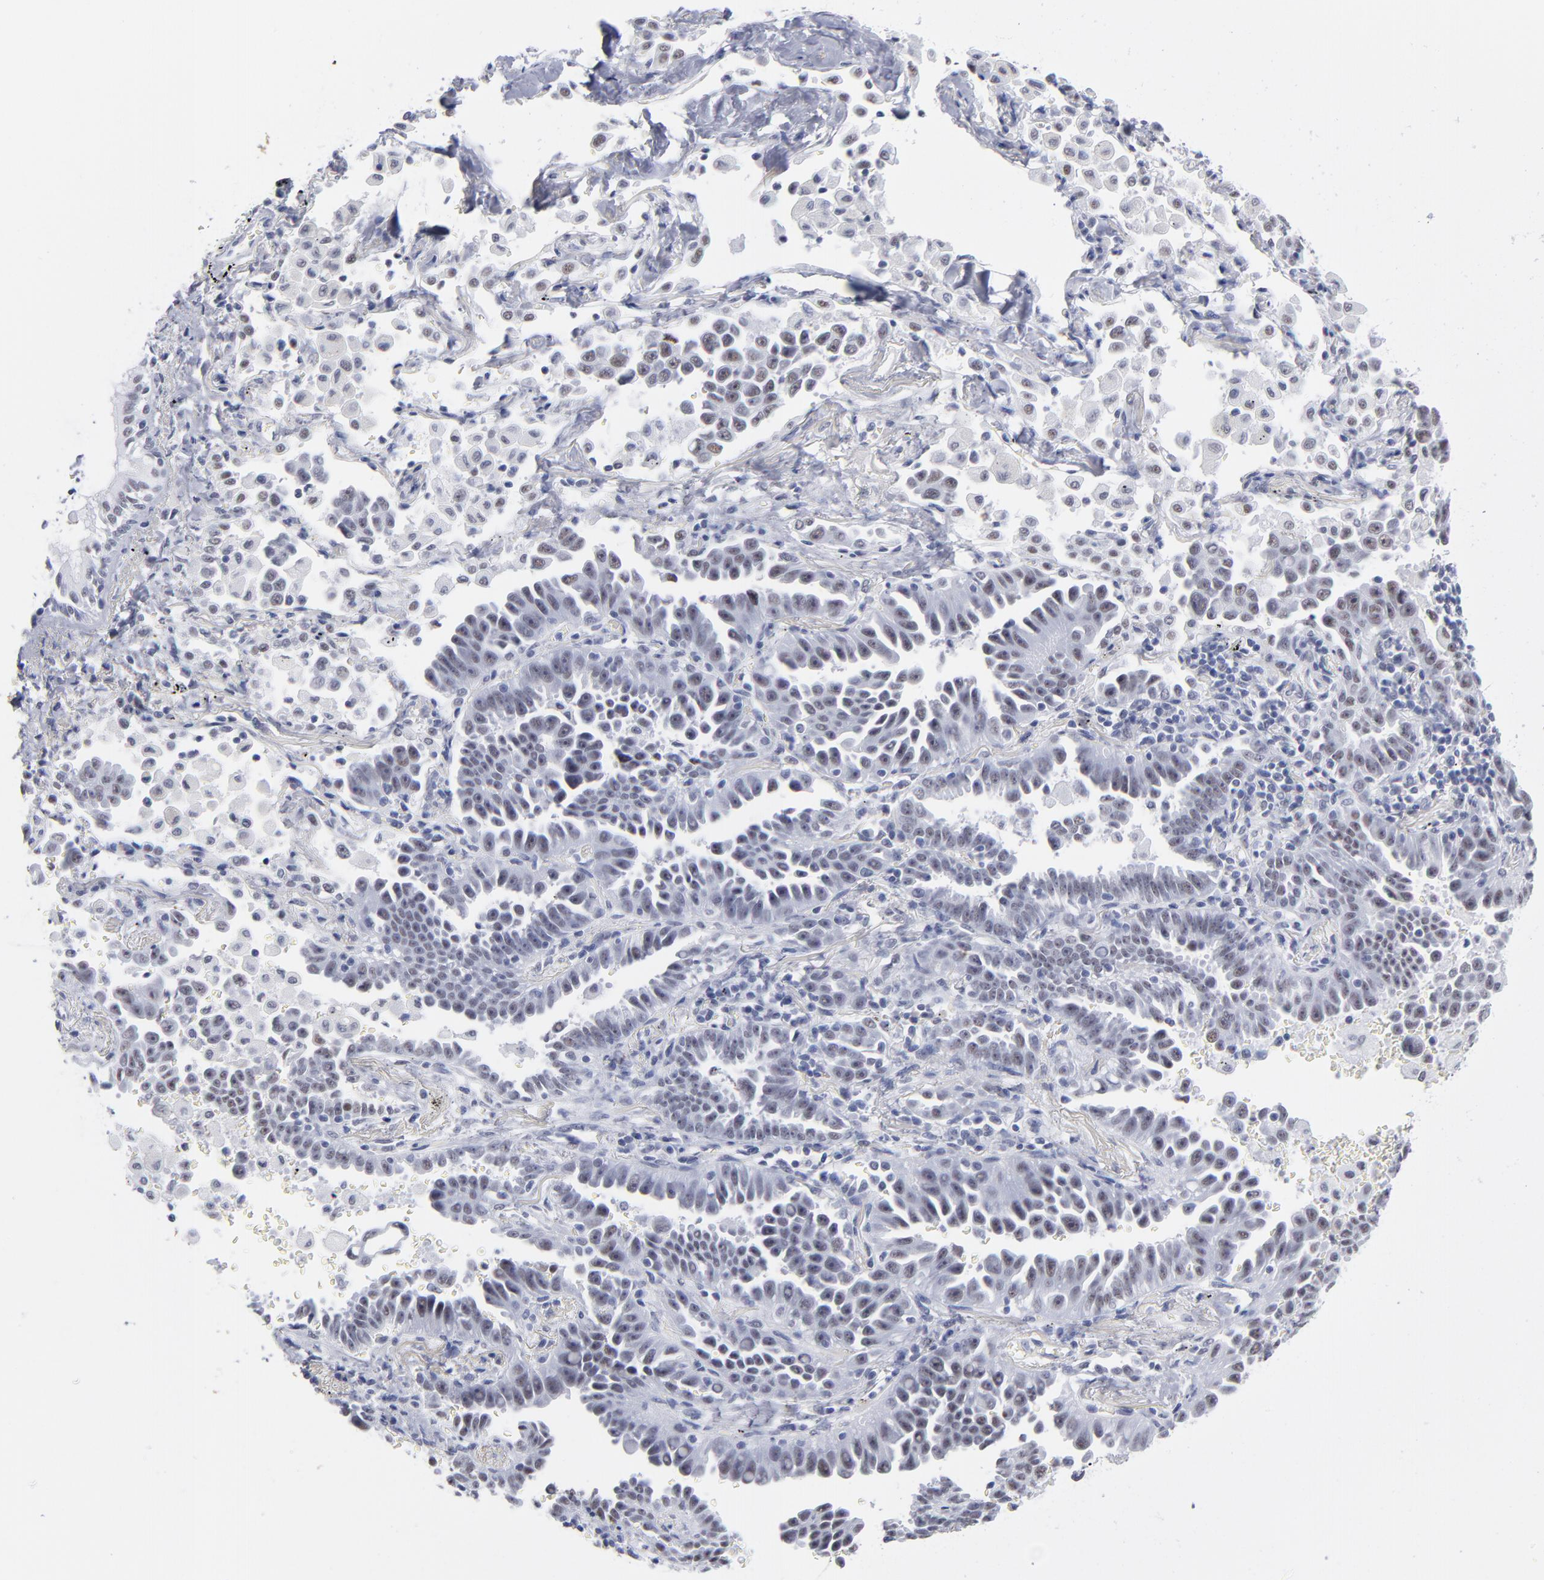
{"staining": {"intensity": "moderate", "quantity": "<25%", "location": "nuclear"}, "tissue": "lung cancer", "cell_type": "Tumor cells", "image_type": "cancer", "snomed": [{"axis": "morphology", "description": "Adenocarcinoma, NOS"}, {"axis": "topography", "description": "Lung"}], "caption": "Immunohistochemistry of lung cancer (adenocarcinoma) exhibits low levels of moderate nuclear positivity in approximately <25% of tumor cells.", "gene": "SNRPB", "patient": {"sex": "female", "age": 64}}